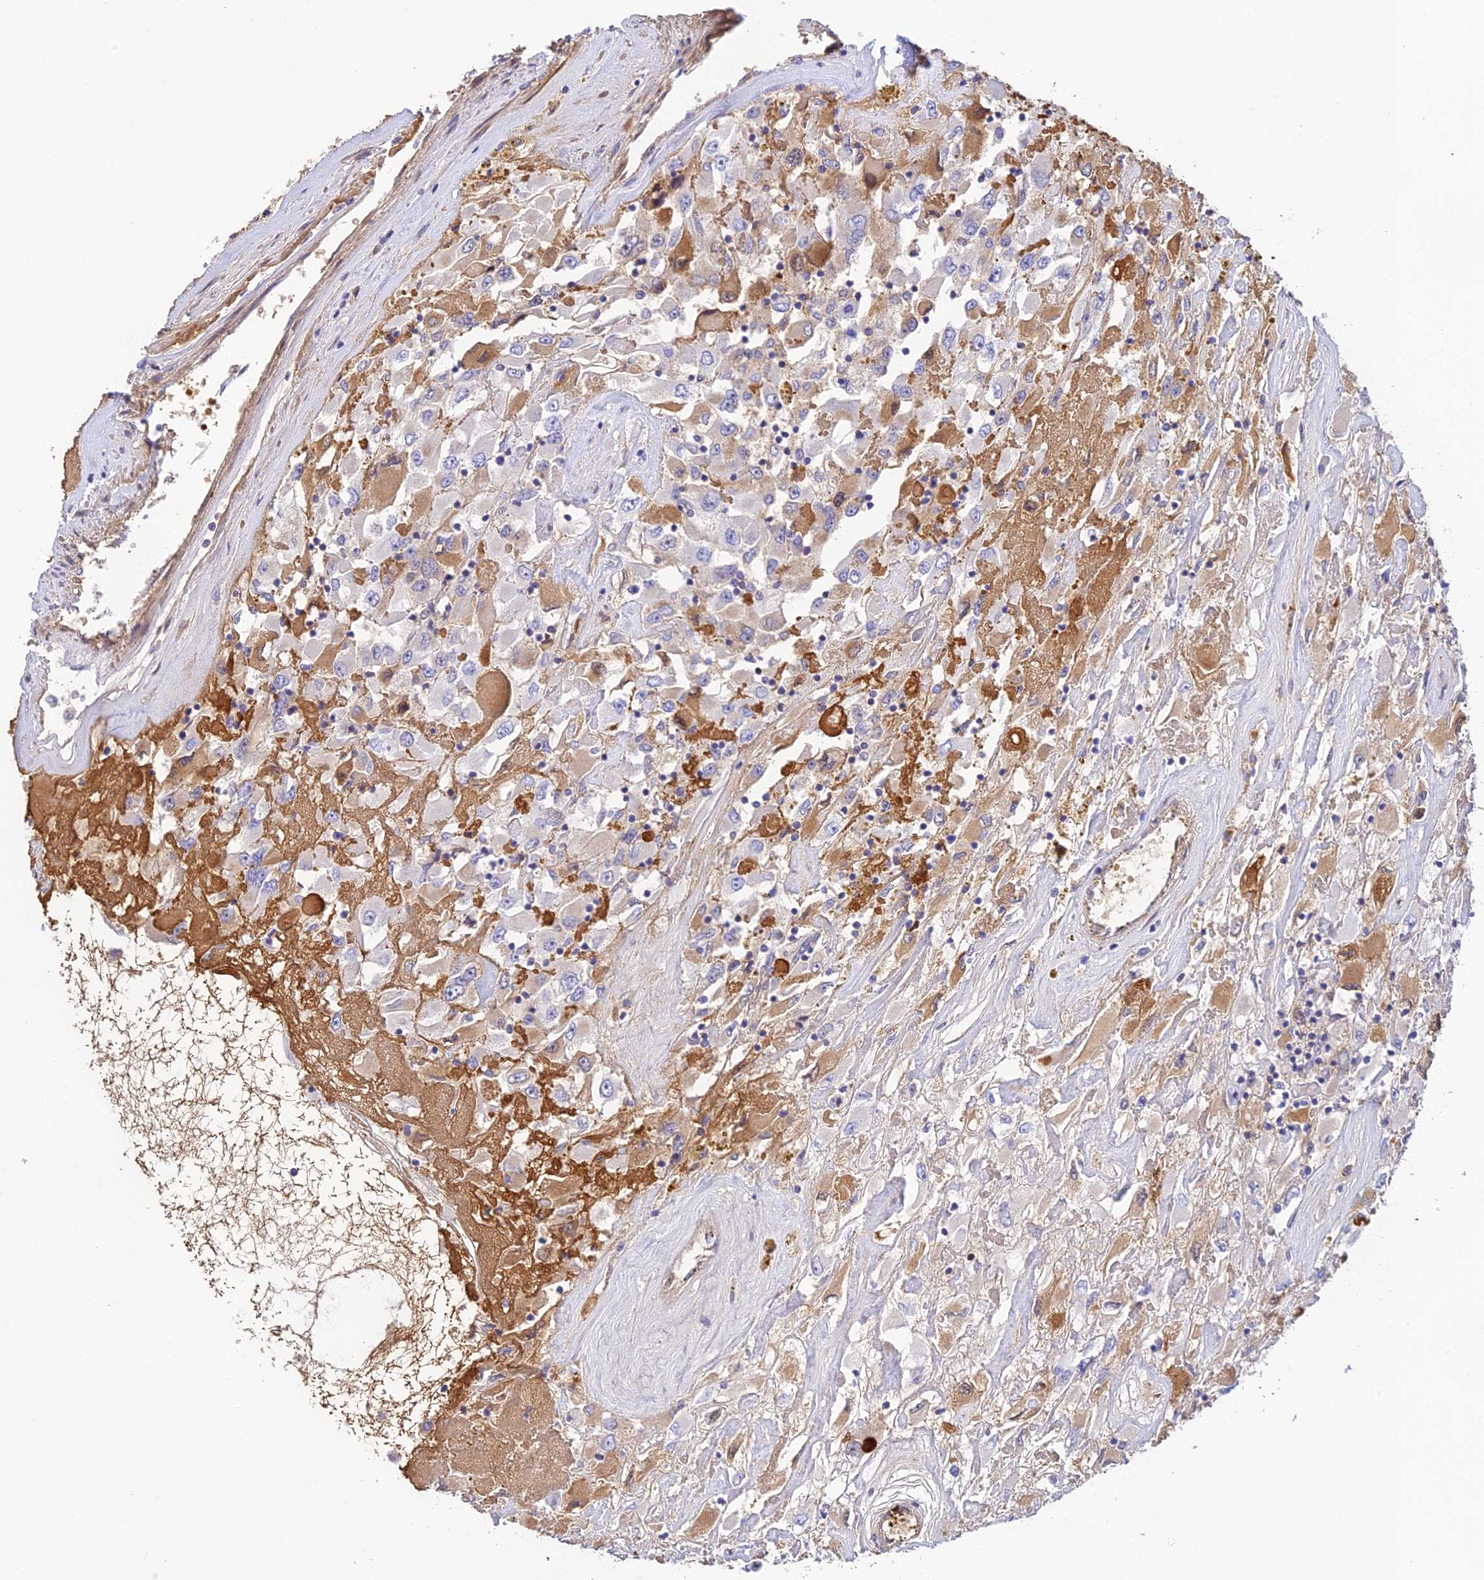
{"staining": {"intensity": "moderate", "quantity": "<25%", "location": "cytoplasmic/membranous"}, "tissue": "renal cancer", "cell_type": "Tumor cells", "image_type": "cancer", "snomed": [{"axis": "morphology", "description": "Adenocarcinoma, NOS"}, {"axis": "topography", "description": "Kidney"}], "caption": "Brown immunohistochemical staining in human renal cancer (adenocarcinoma) exhibits moderate cytoplasmic/membranous positivity in about <25% of tumor cells.", "gene": "HDHD2", "patient": {"sex": "female", "age": 52}}